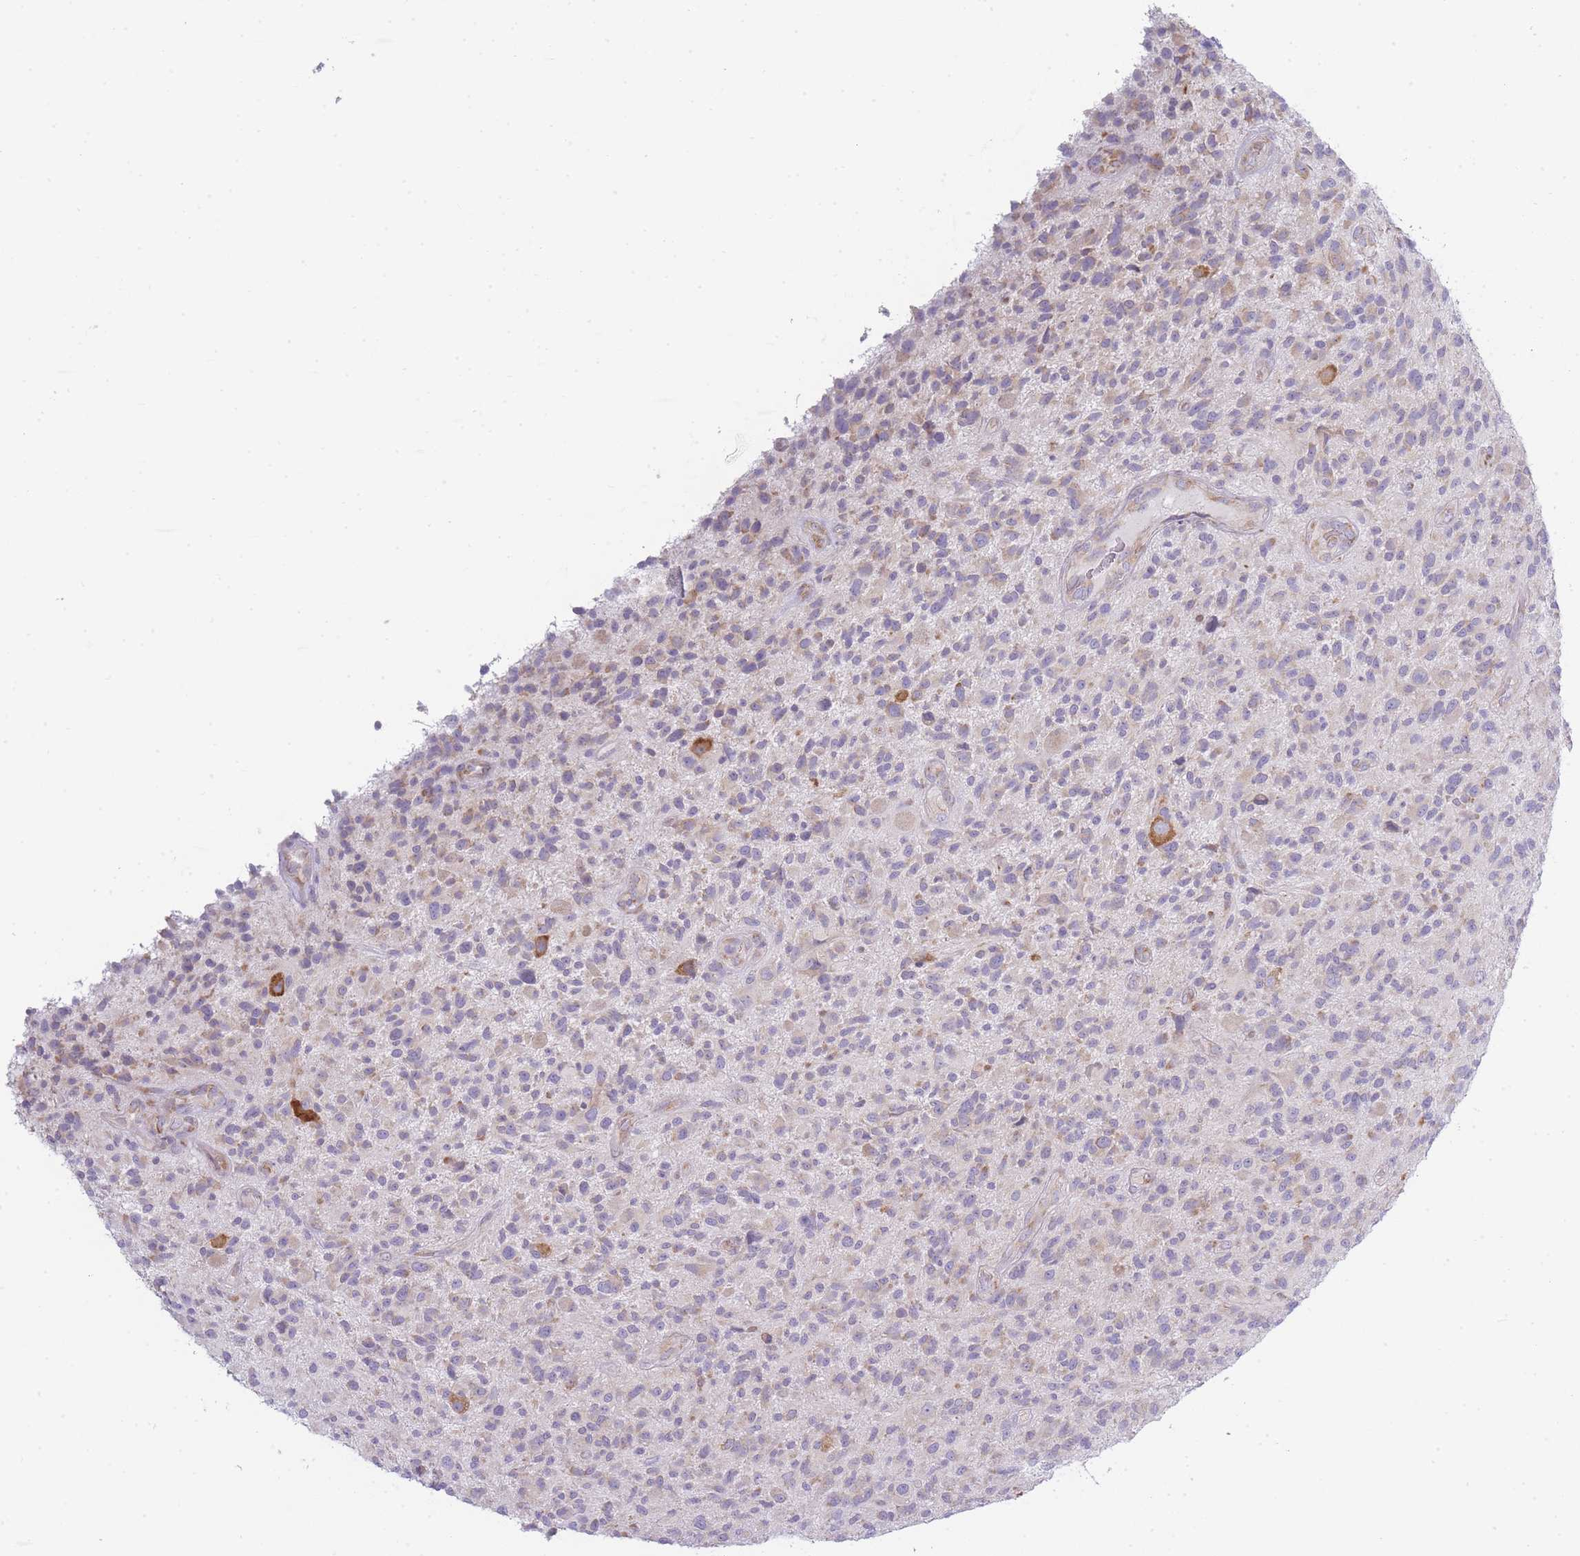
{"staining": {"intensity": "weak", "quantity": "<25%", "location": "cytoplasmic/membranous"}, "tissue": "glioma", "cell_type": "Tumor cells", "image_type": "cancer", "snomed": [{"axis": "morphology", "description": "Glioma, malignant, High grade"}, {"axis": "topography", "description": "Brain"}], "caption": "High magnification brightfield microscopy of malignant high-grade glioma stained with DAB (3,3'-diaminobenzidine) (brown) and counterstained with hematoxylin (blue): tumor cells show no significant expression.", "gene": "OR5L2", "patient": {"sex": "male", "age": 47}}